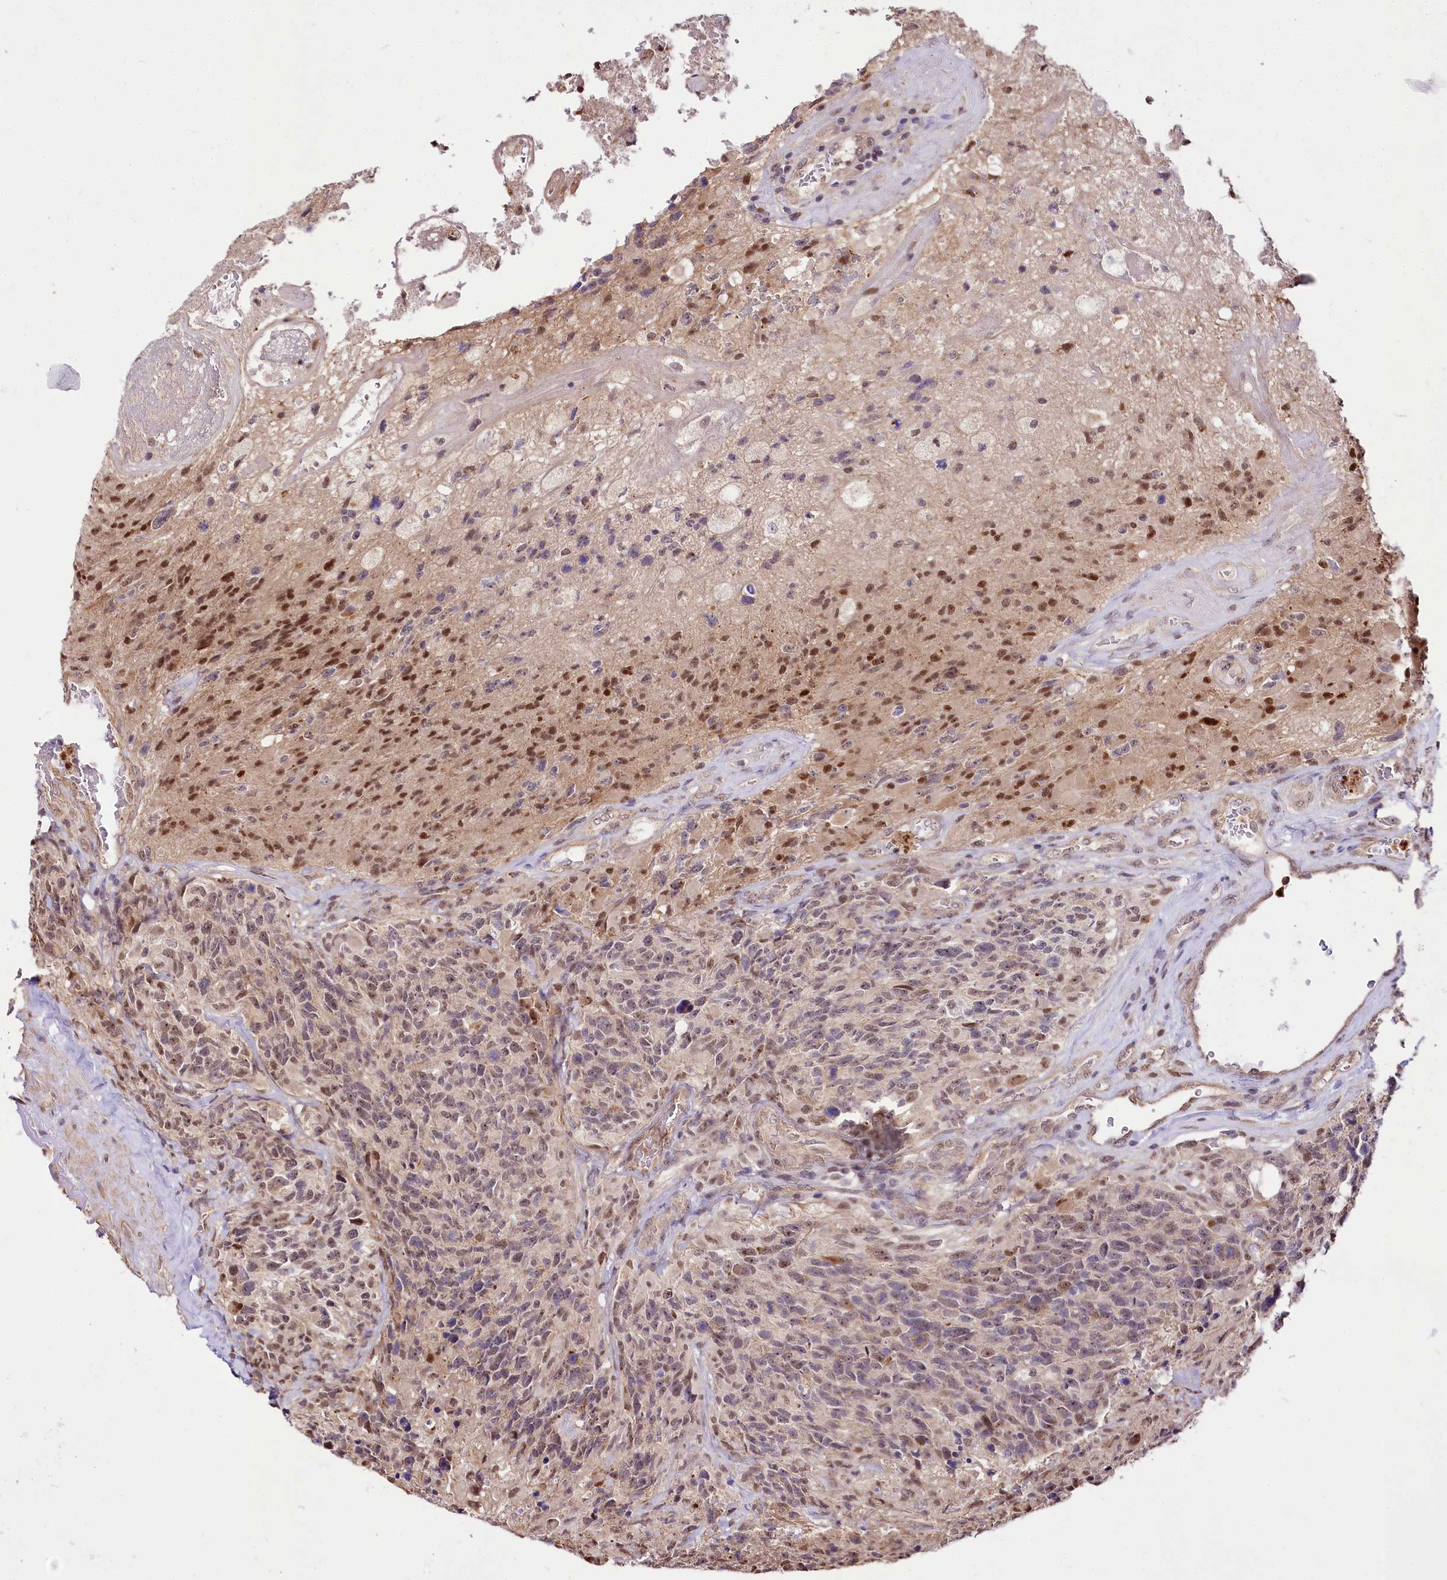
{"staining": {"intensity": "weak", "quantity": "25%-75%", "location": "nuclear"}, "tissue": "glioma", "cell_type": "Tumor cells", "image_type": "cancer", "snomed": [{"axis": "morphology", "description": "Glioma, malignant, High grade"}, {"axis": "topography", "description": "Brain"}], "caption": "This micrograph displays immunohistochemistry staining of malignant high-grade glioma, with low weak nuclear staining in about 25%-75% of tumor cells.", "gene": "GNL3L", "patient": {"sex": "male", "age": 76}}